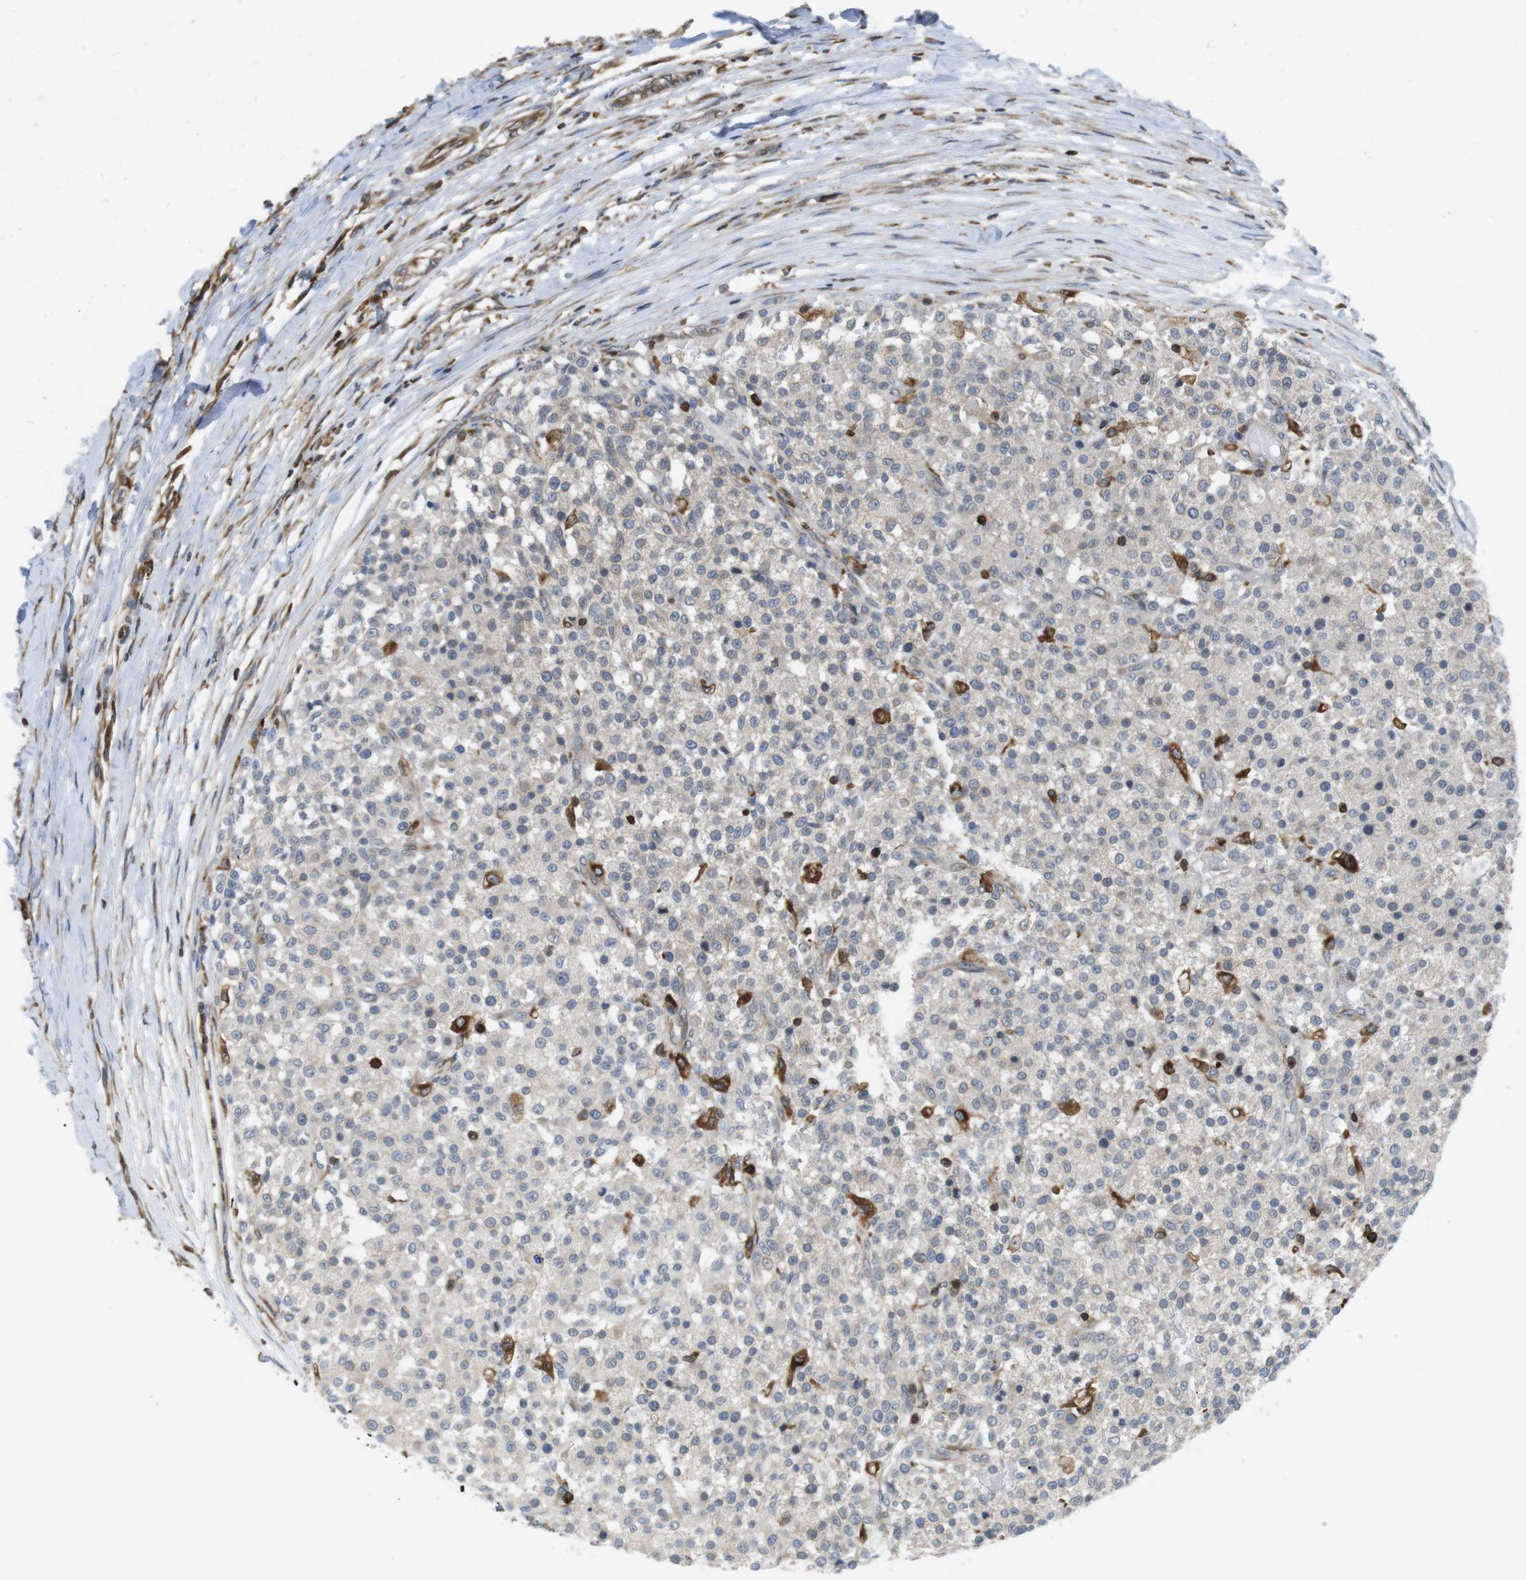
{"staining": {"intensity": "weak", "quantity": "<25%", "location": "cytoplasmic/membranous"}, "tissue": "testis cancer", "cell_type": "Tumor cells", "image_type": "cancer", "snomed": [{"axis": "morphology", "description": "Seminoma, NOS"}, {"axis": "topography", "description": "Testis"}], "caption": "Tumor cells show no significant positivity in testis seminoma. (DAB immunohistochemistry (IHC) visualized using brightfield microscopy, high magnification).", "gene": "ARL6IP5", "patient": {"sex": "male", "age": 59}}